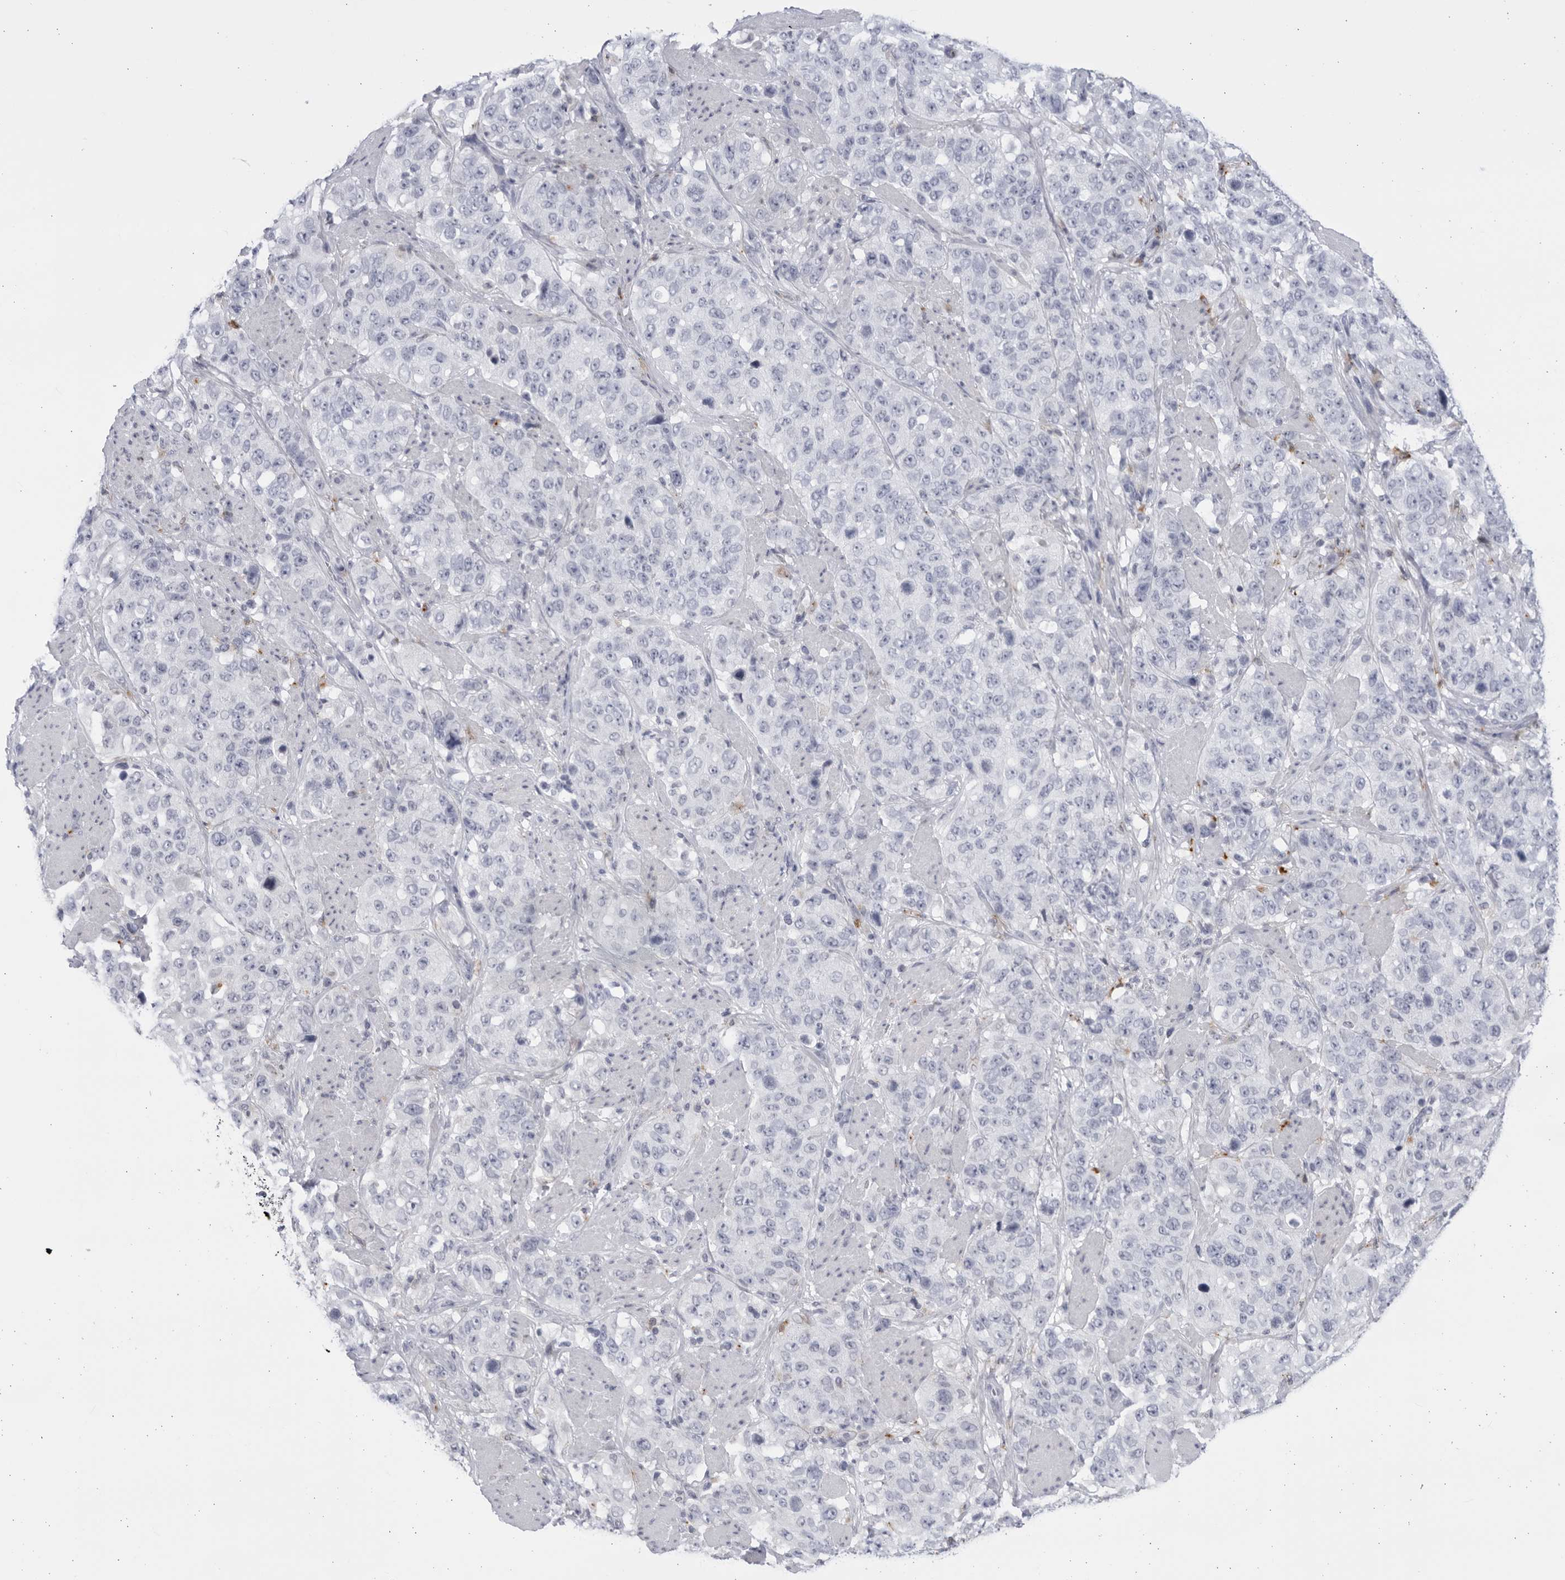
{"staining": {"intensity": "negative", "quantity": "none", "location": "none"}, "tissue": "stomach cancer", "cell_type": "Tumor cells", "image_type": "cancer", "snomed": [{"axis": "morphology", "description": "Adenocarcinoma, NOS"}, {"axis": "topography", "description": "Stomach"}], "caption": "Tumor cells show no significant positivity in stomach cancer. (Brightfield microscopy of DAB immunohistochemistry at high magnification).", "gene": "CCDC181", "patient": {"sex": "male", "age": 48}}